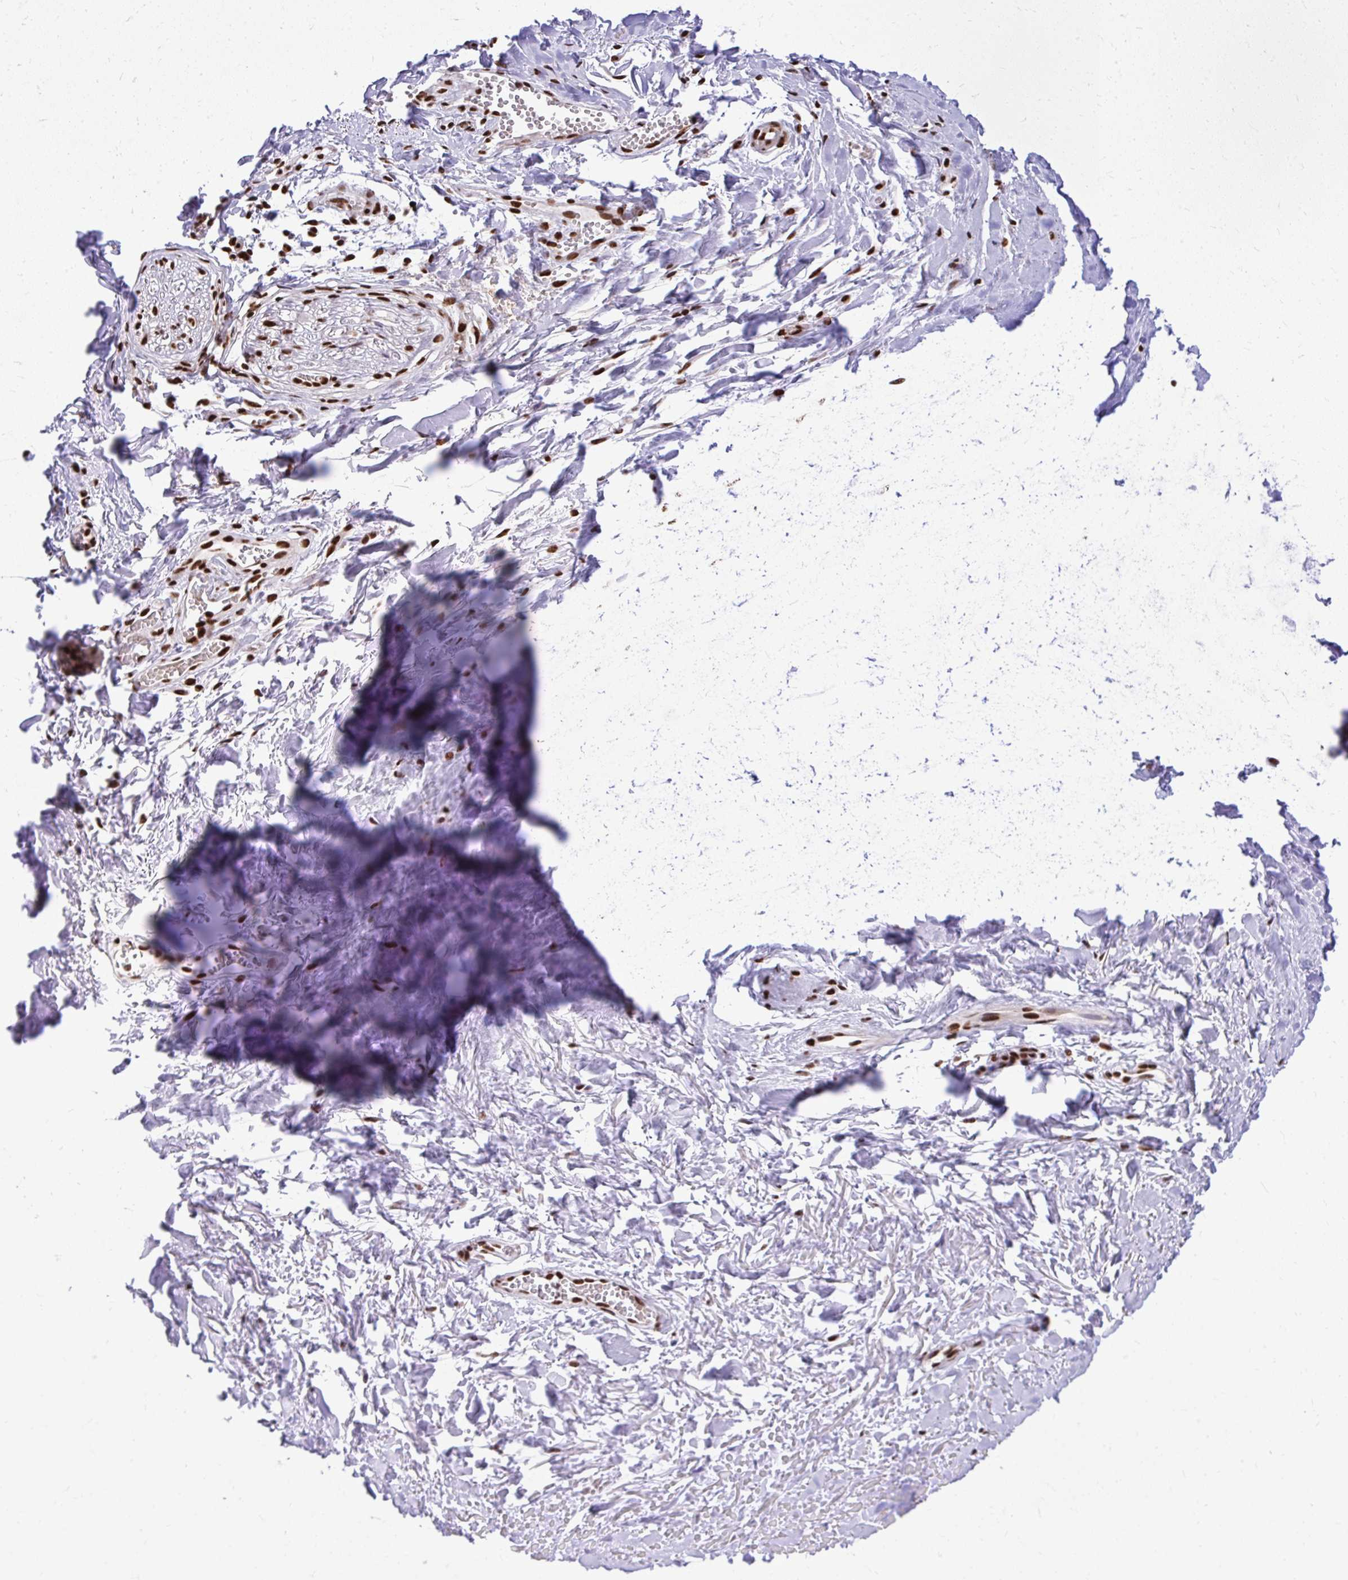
{"staining": {"intensity": "negative", "quantity": "none", "location": "none"}, "tissue": "soft tissue", "cell_type": "Chondrocytes", "image_type": "normal", "snomed": [{"axis": "morphology", "description": "Normal tissue, NOS"}, {"axis": "topography", "description": "Cartilage tissue"}, {"axis": "topography", "description": "Nasopharynx"}, {"axis": "topography", "description": "Thyroid gland"}], "caption": "Protein analysis of benign soft tissue demonstrates no significant positivity in chondrocytes.", "gene": "PRPF19", "patient": {"sex": "male", "age": 63}}